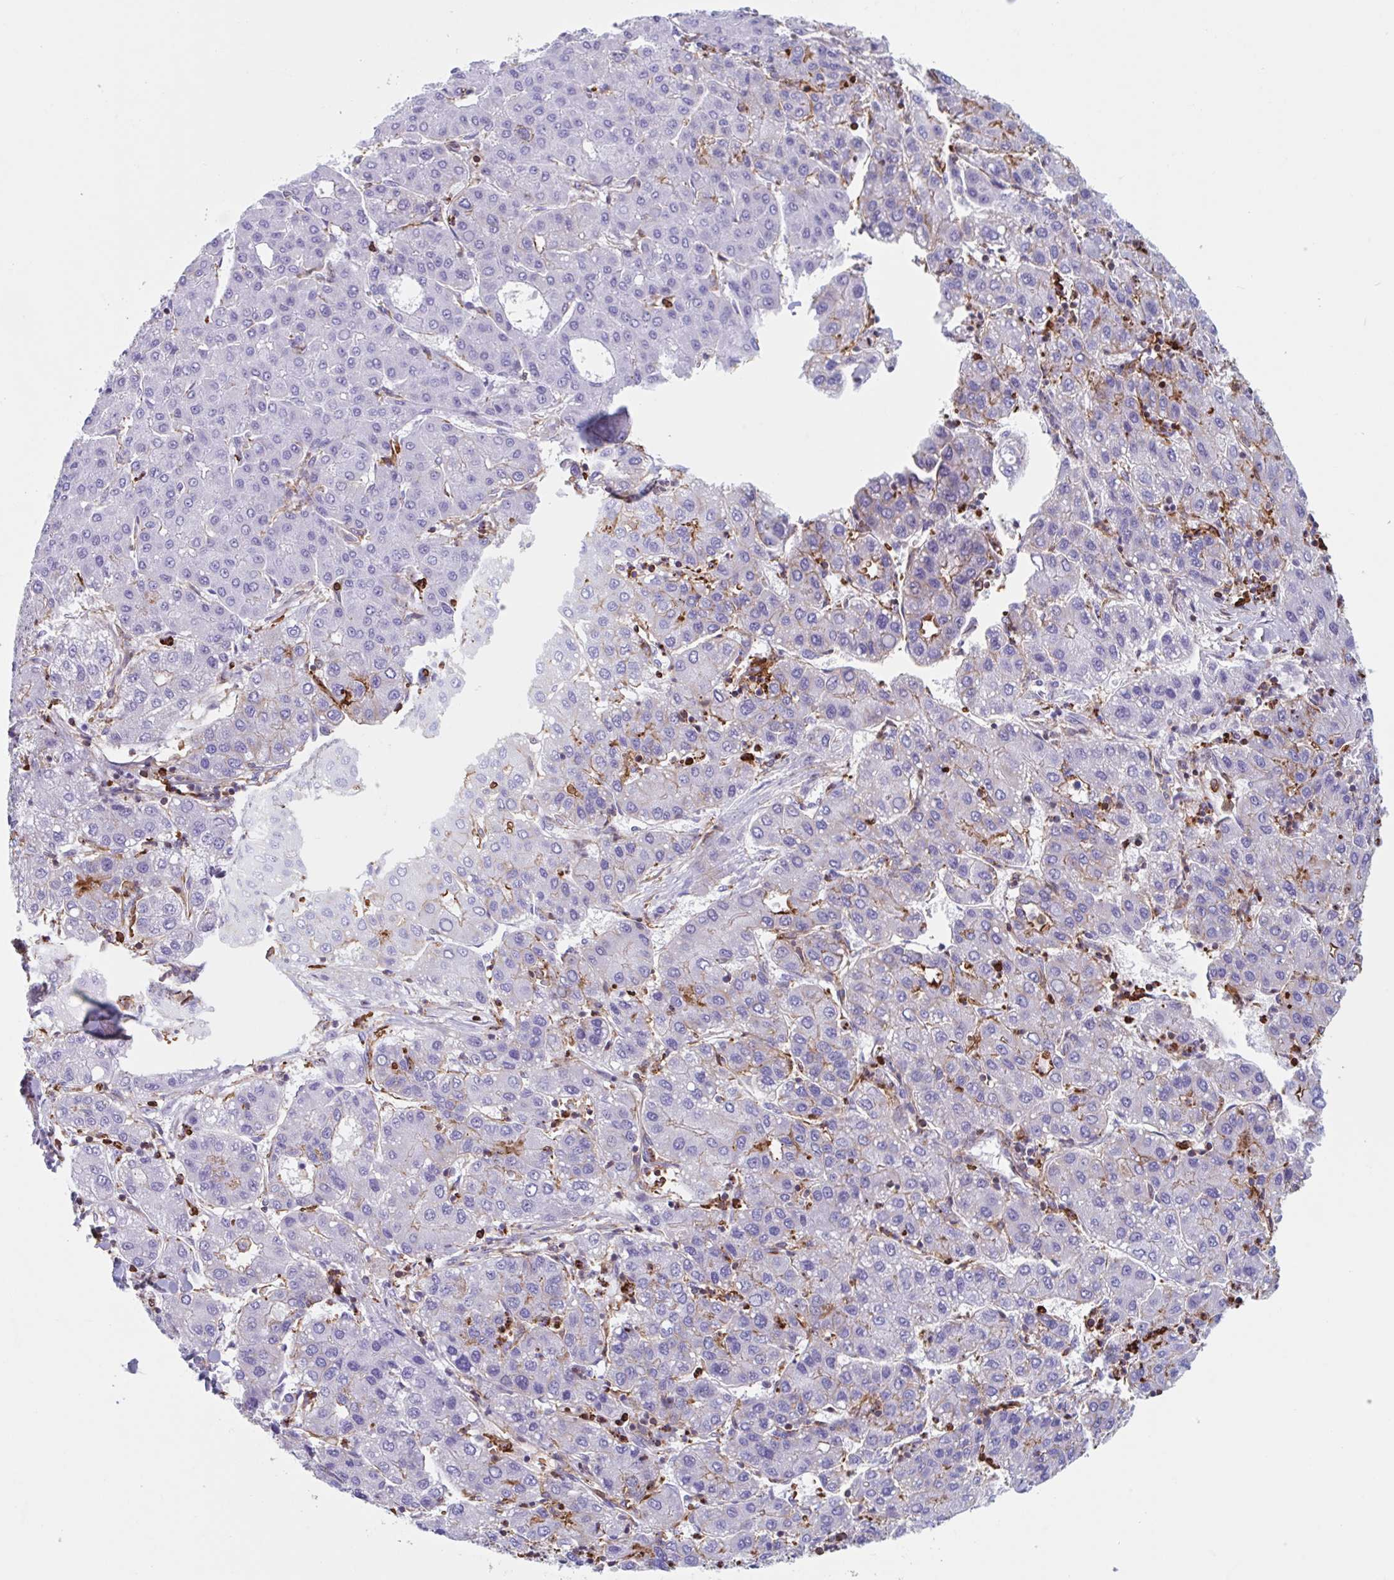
{"staining": {"intensity": "negative", "quantity": "none", "location": "none"}, "tissue": "liver cancer", "cell_type": "Tumor cells", "image_type": "cancer", "snomed": [{"axis": "morphology", "description": "Carcinoma, Hepatocellular, NOS"}, {"axis": "topography", "description": "Liver"}], "caption": "Tumor cells are negative for protein expression in human hepatocellular carcinoma (liver).", "gene": "EFHD1", "patient": {"sex": "male", "age": 65}}